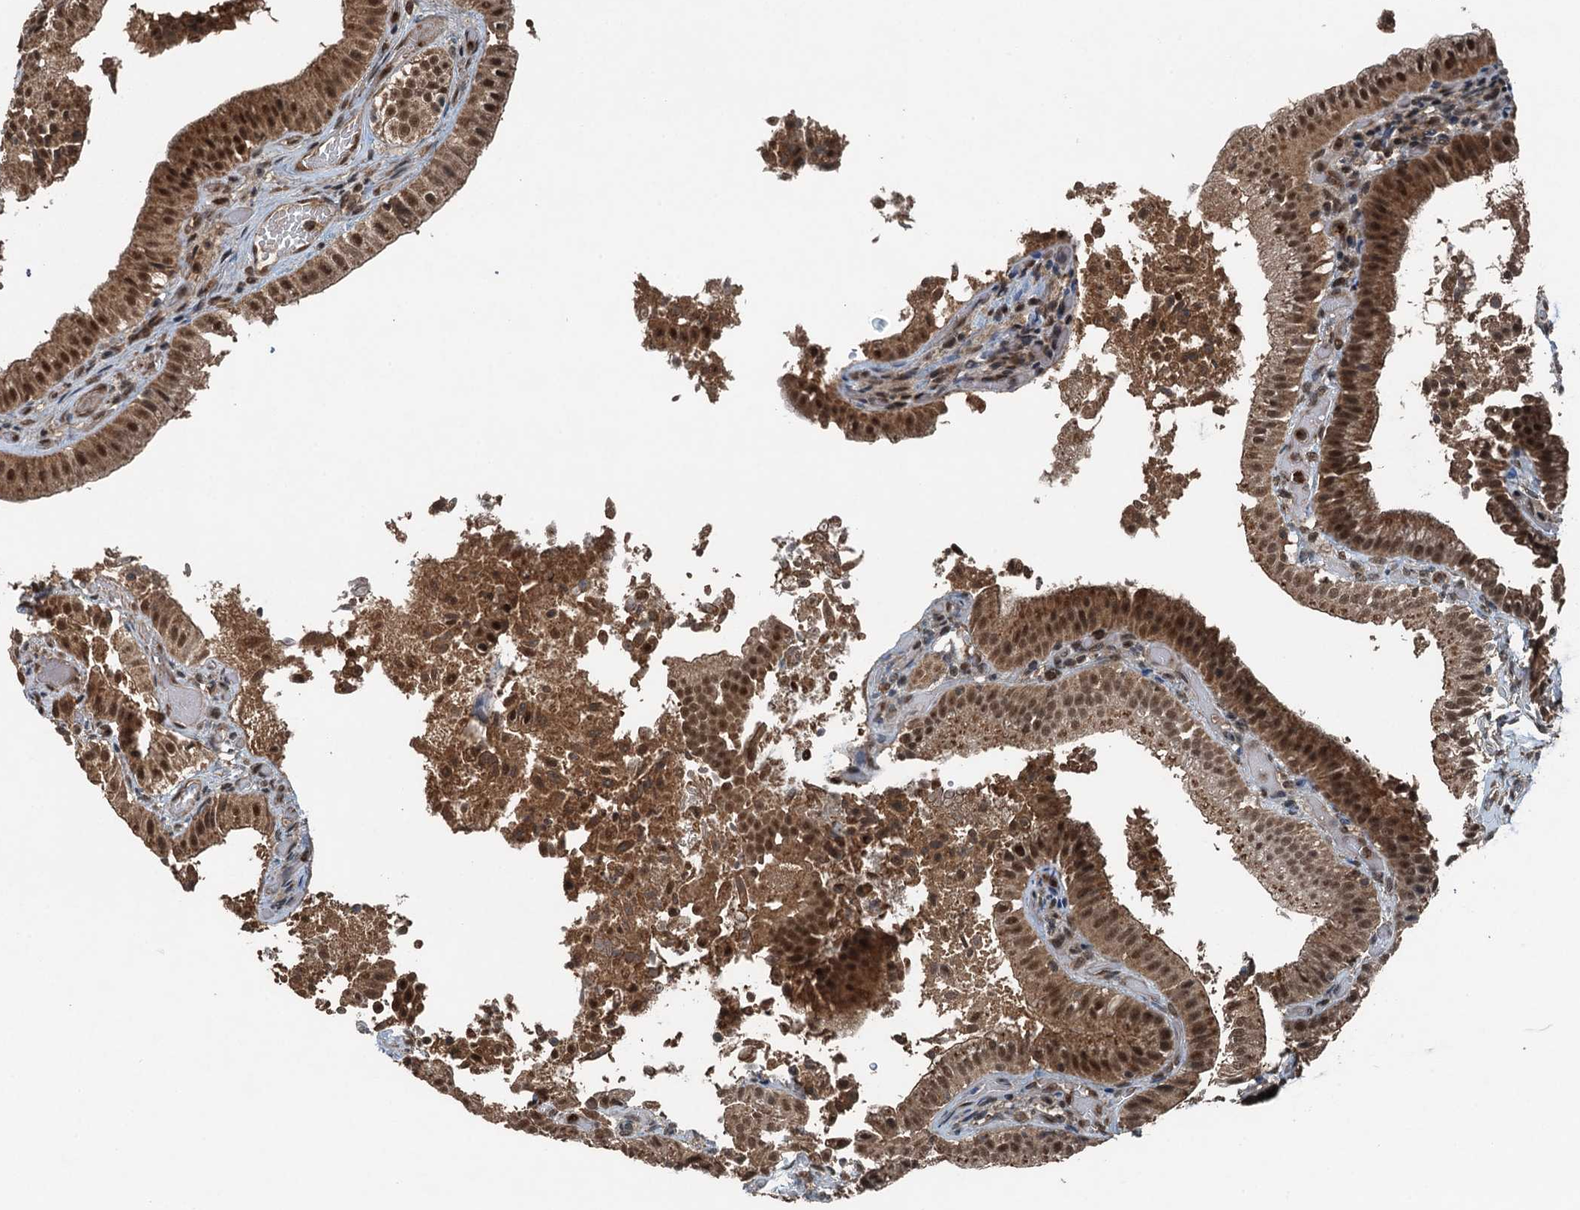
{"staining": {"intensity": "strong", "quantity": ">75%", "location": "cytoplasmic/membranous,nuclear"}, "tissue": "gallbladder", "cell_type": "Glandular cells", "image_type": "normal", "snomed": [{"axis": "morphology", "description": "Normal tissue, NOS"}, {"axis": "topography", "description": "Gallbladder"}], "caption": "This is a micrograph of immunohistochemistry staining of benign gallbladder, which shows strong staining in the cytoplasmic/membranous,nuclear of glandular cells.", "gene": "UBXN6", "patient": {"sex": "female", "age": 47}}